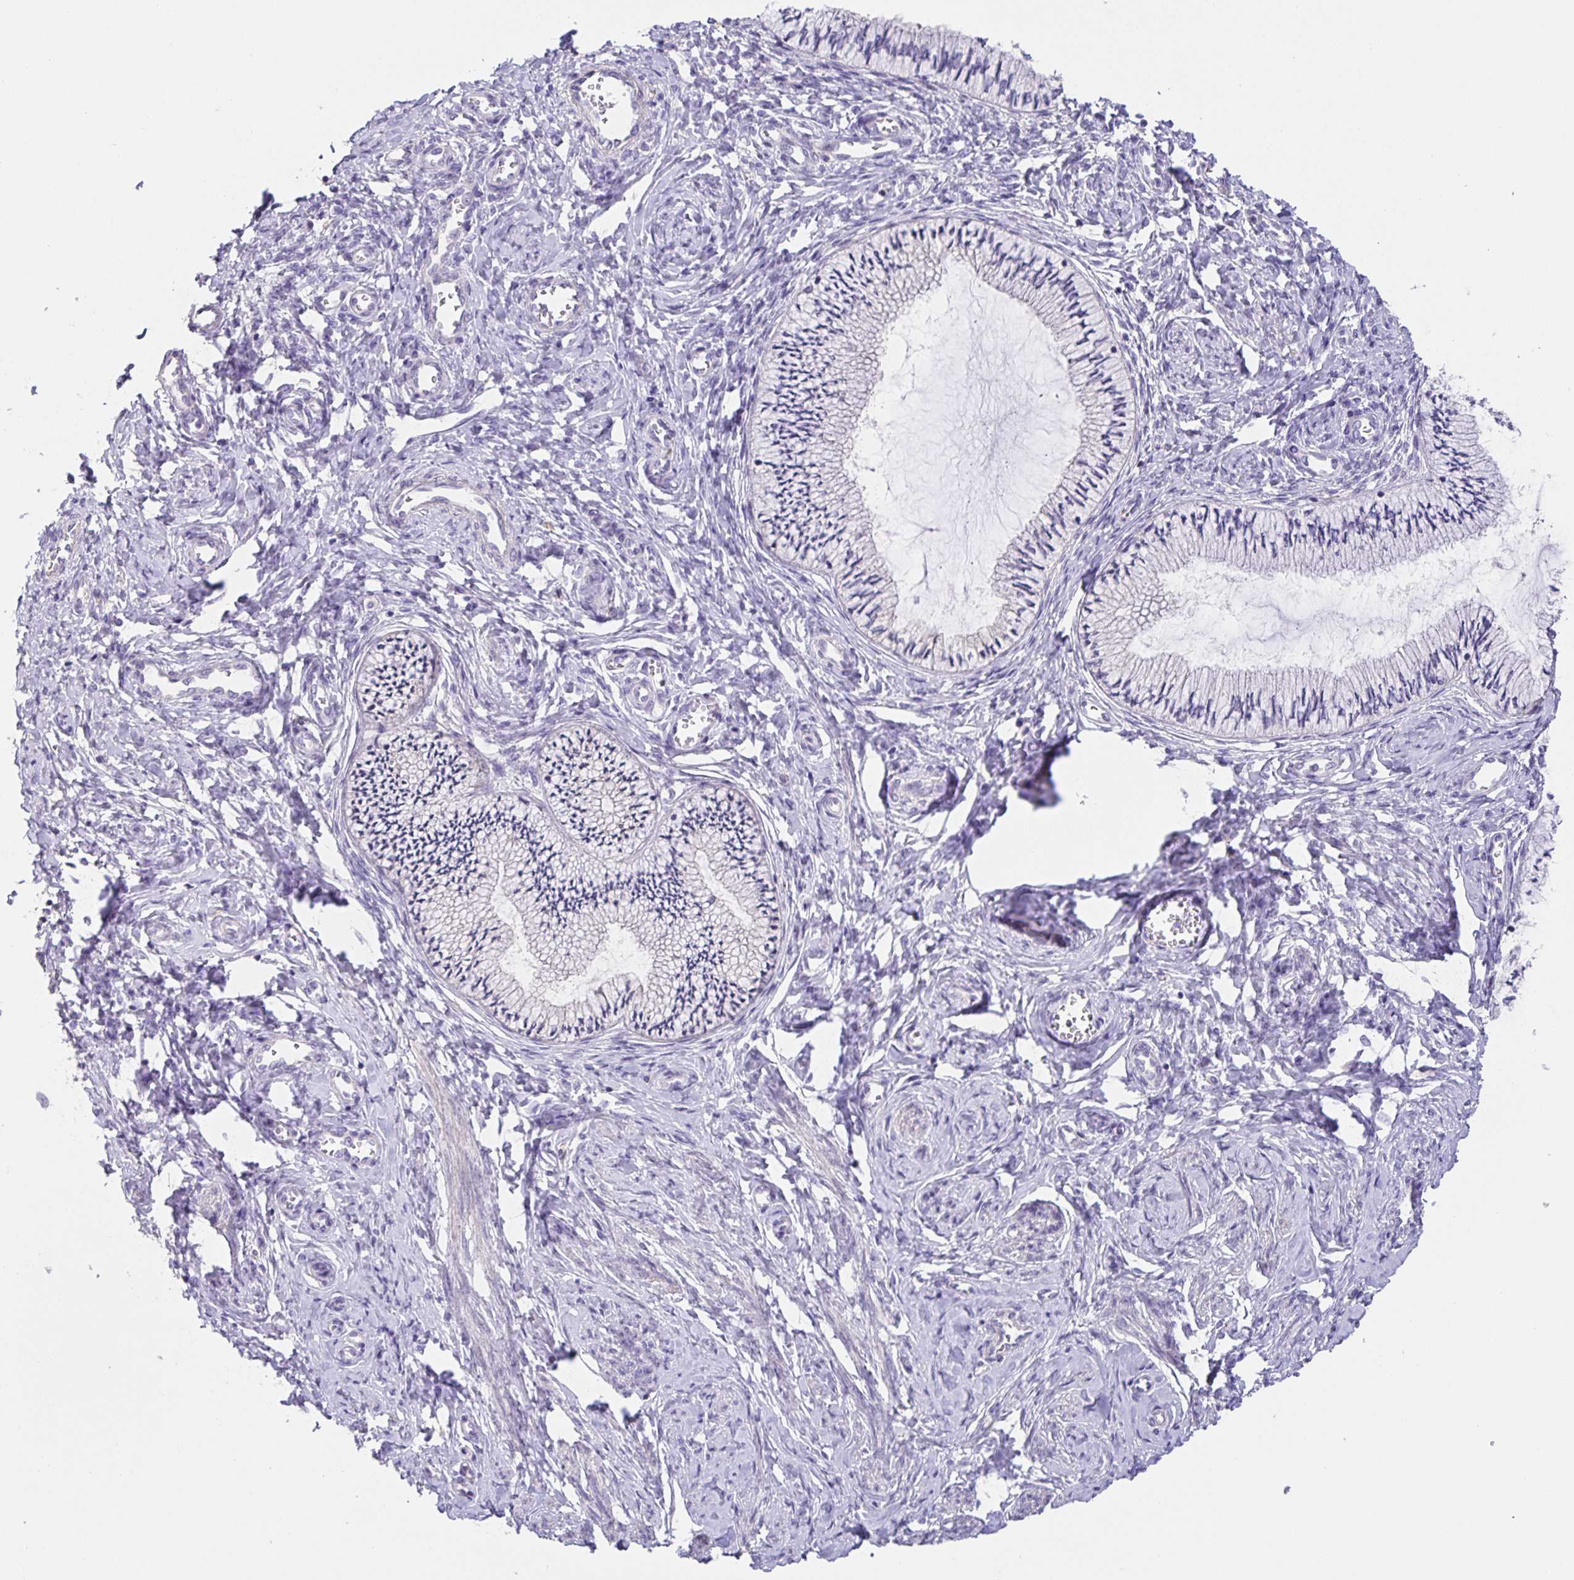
{"staining": {"intensity": "strong", "quantity": "25%-75%", "location": "cytoplasmic/membranous"}, "tissue": "cervix", "cell_type": "Glandular cells", "image_type": "normal", "snomed": [{"axis": "morphology", "description": "Normal tissue, NOS"}, {"axis": "topography", "description": "Cervix"}], "caption": "Brown immunohistochemical staining in unremarkable cervix reveals strong cytoplasmic/membranous positivity in about 25%-75% of glandular cells. (DAB IHC with brightfield microscopy, high magnification).", "gene": "PRR36", "patient": {"sex": "female", "age": 24}}